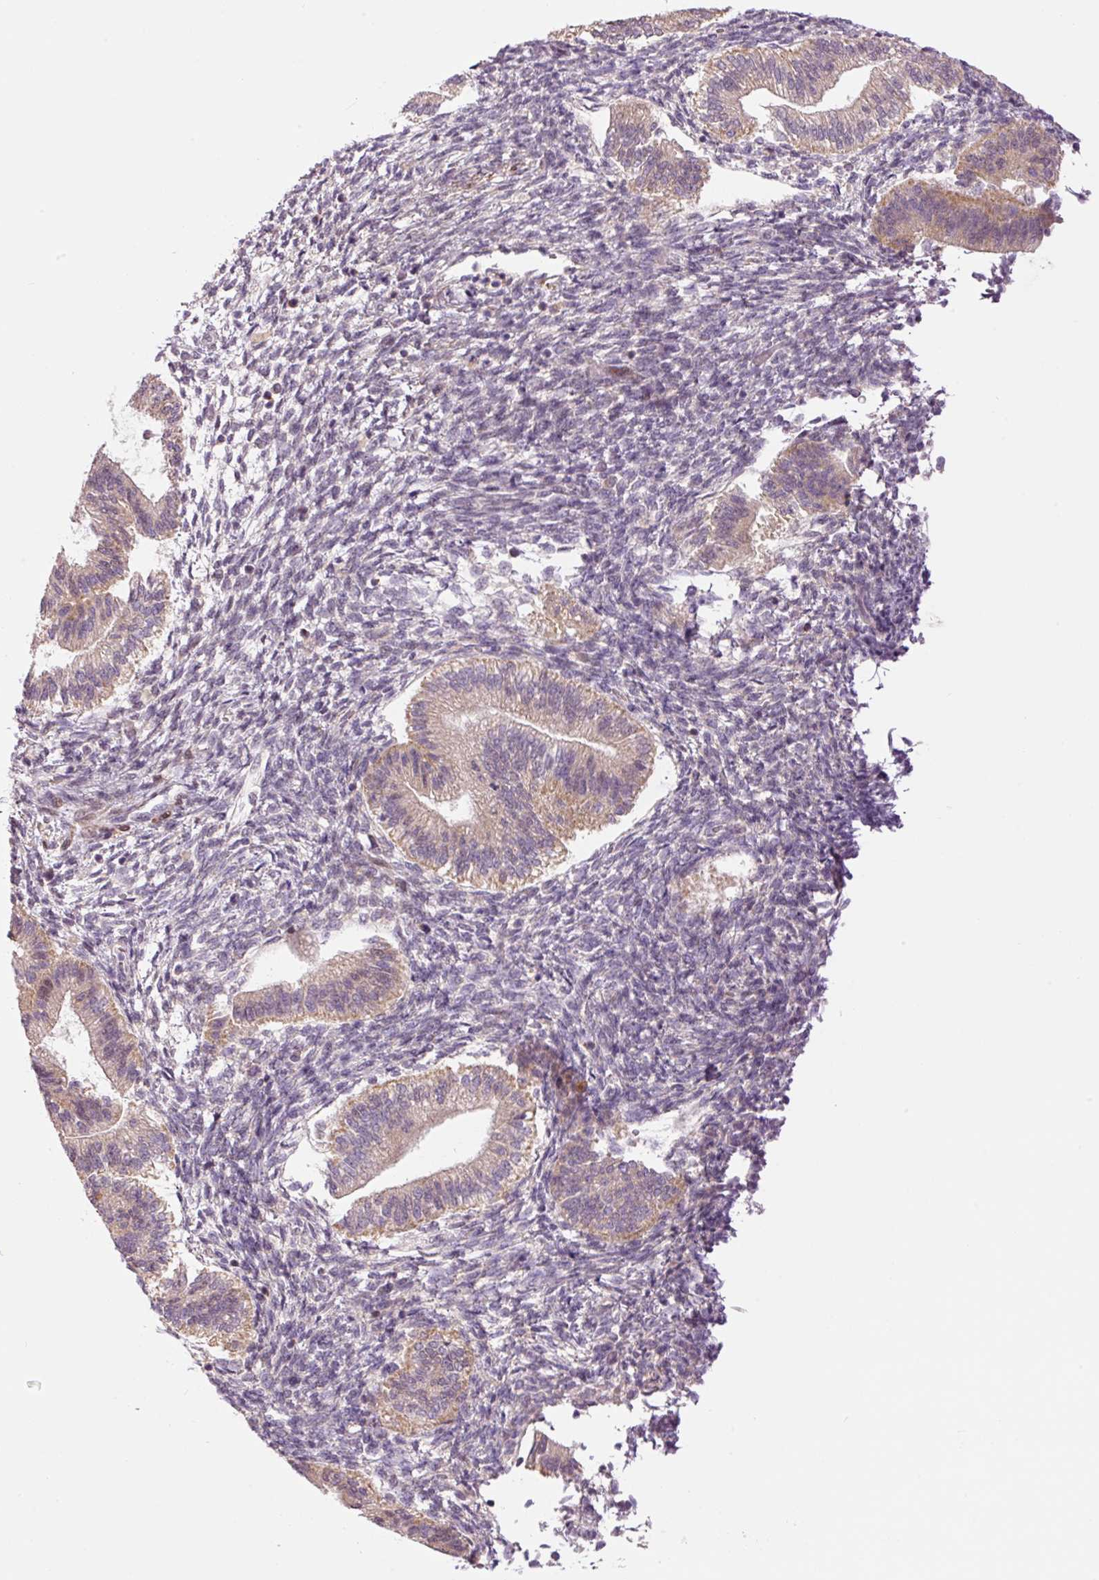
{"staining": {"intensity": "weak", "quantity": "<25%", "location": "cytoplasmic/membranous"}, "tissue": "endometrium", "cell_type": "Cells in endometrial stroma", "image_type": "normal", "snomed": [{"axis": "morphology", "description": "Normal tissue, NOS"}, {"axis": "topography", "description": "Endometrium"}], "caption": "DAB (3,3'-diaminobenzidine) immunohistochemical staining of benign endometrium exhibits no significant staining in cells in endometrial stroma. Nuclei are stained in blue.", "gene": "SLC29A3", "patient": {"sex": "female", "age": 25}}